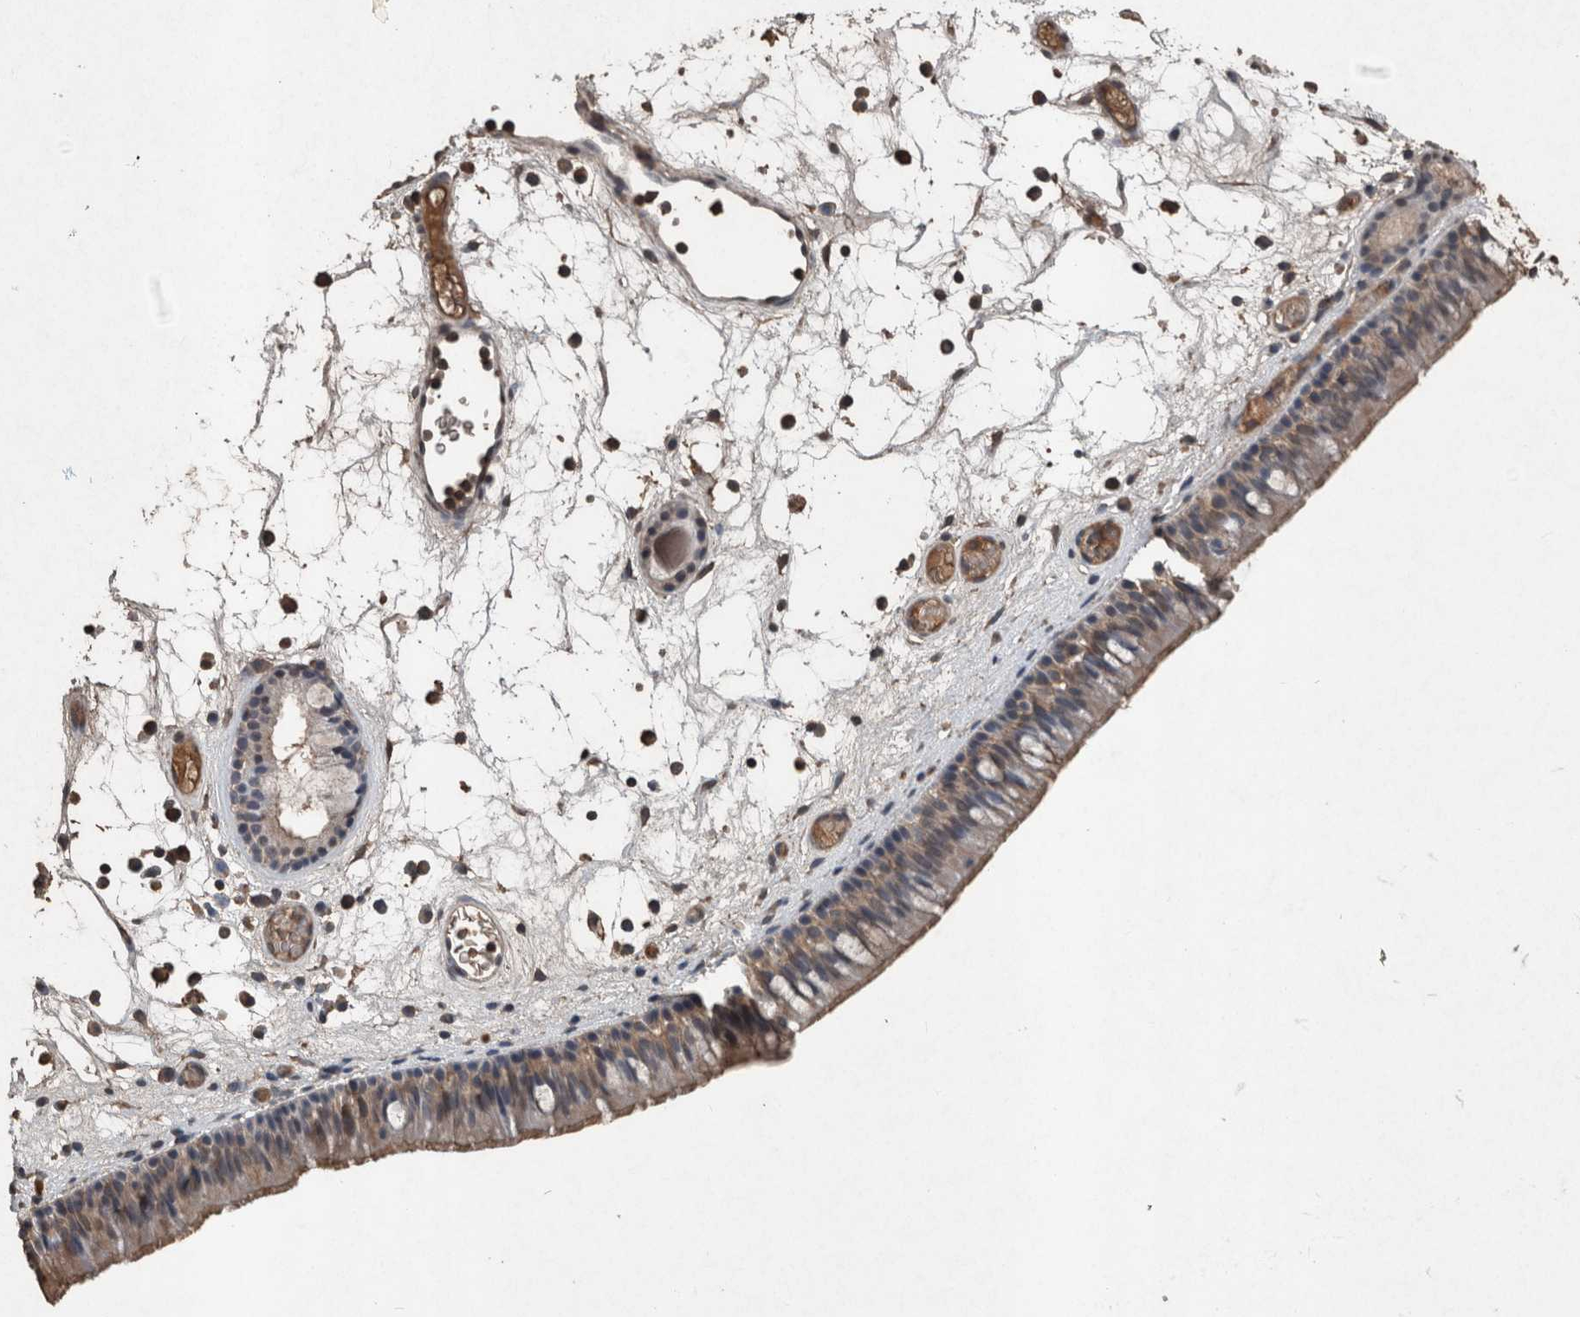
{"staining": {"intensity": "moderate", "quantity": "25%-75%", "location": "cytoplasmic/membranous"}, "tissue": "nasopharynx", "cell_type": "Respiratory epithelial cells", "image_type": "normal", "snomed": [{"axis": "morphology", "description": "Normal tissue, NOS"}, {"axis": "morphology", "description": "Inflammation, NOS"}, {"axis": "morphology", "description": "Malignant melanoma, Metastatic site"}, {"axis": "topography", "description": "Nasopharynx"}], "caption": "Protein analysis of benign nasopharynx shows moderate cytoplasmic/membranous staining in about 25%-75% of respiratory epithelial cells. Using DAB (brown) and hematoxylin (blue) stains, captured at high magnification using brightfield microscopy.", "gene": "FGFRL1", "patient": {"sex": "male", "age": 70}}